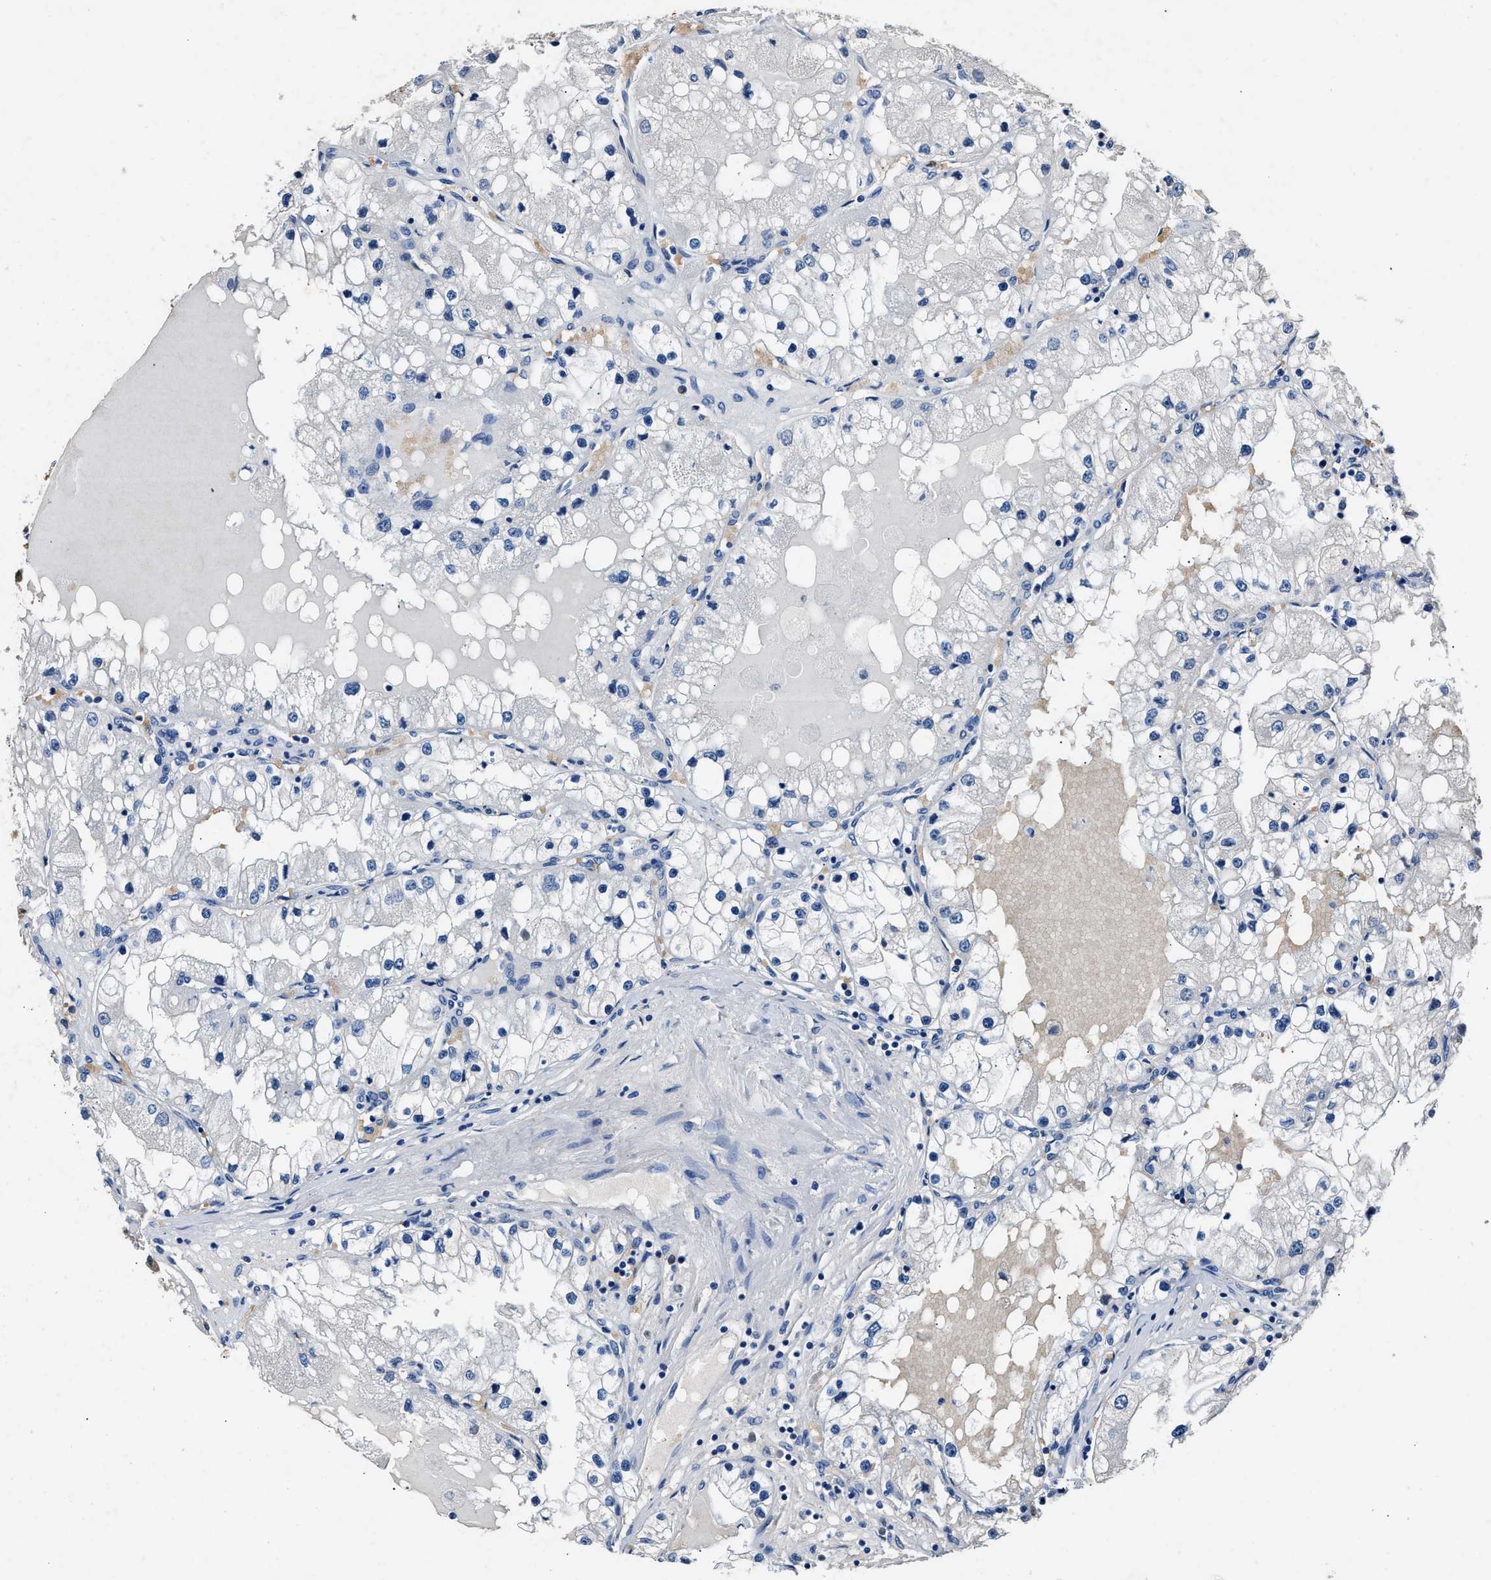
{"staining": {"intensity": "negative", "quantity": "none", "location": "none"}, "tissue": "renal cancer", "cell_type": "Tumor cells", "image_type": "cancer", "snomed": [{"axis": "morphology", "description": "Adenocarcinoma, NOS"}, {"axis": "topography", "description": "Kidney"}], "caption": "Immunohistochemistry (IHC) of human adenocarcinoma (renal) demonstrates no staining in tumor cells.", "gene": "PPA1", "patient": {"sex": "male", "age": 68}}